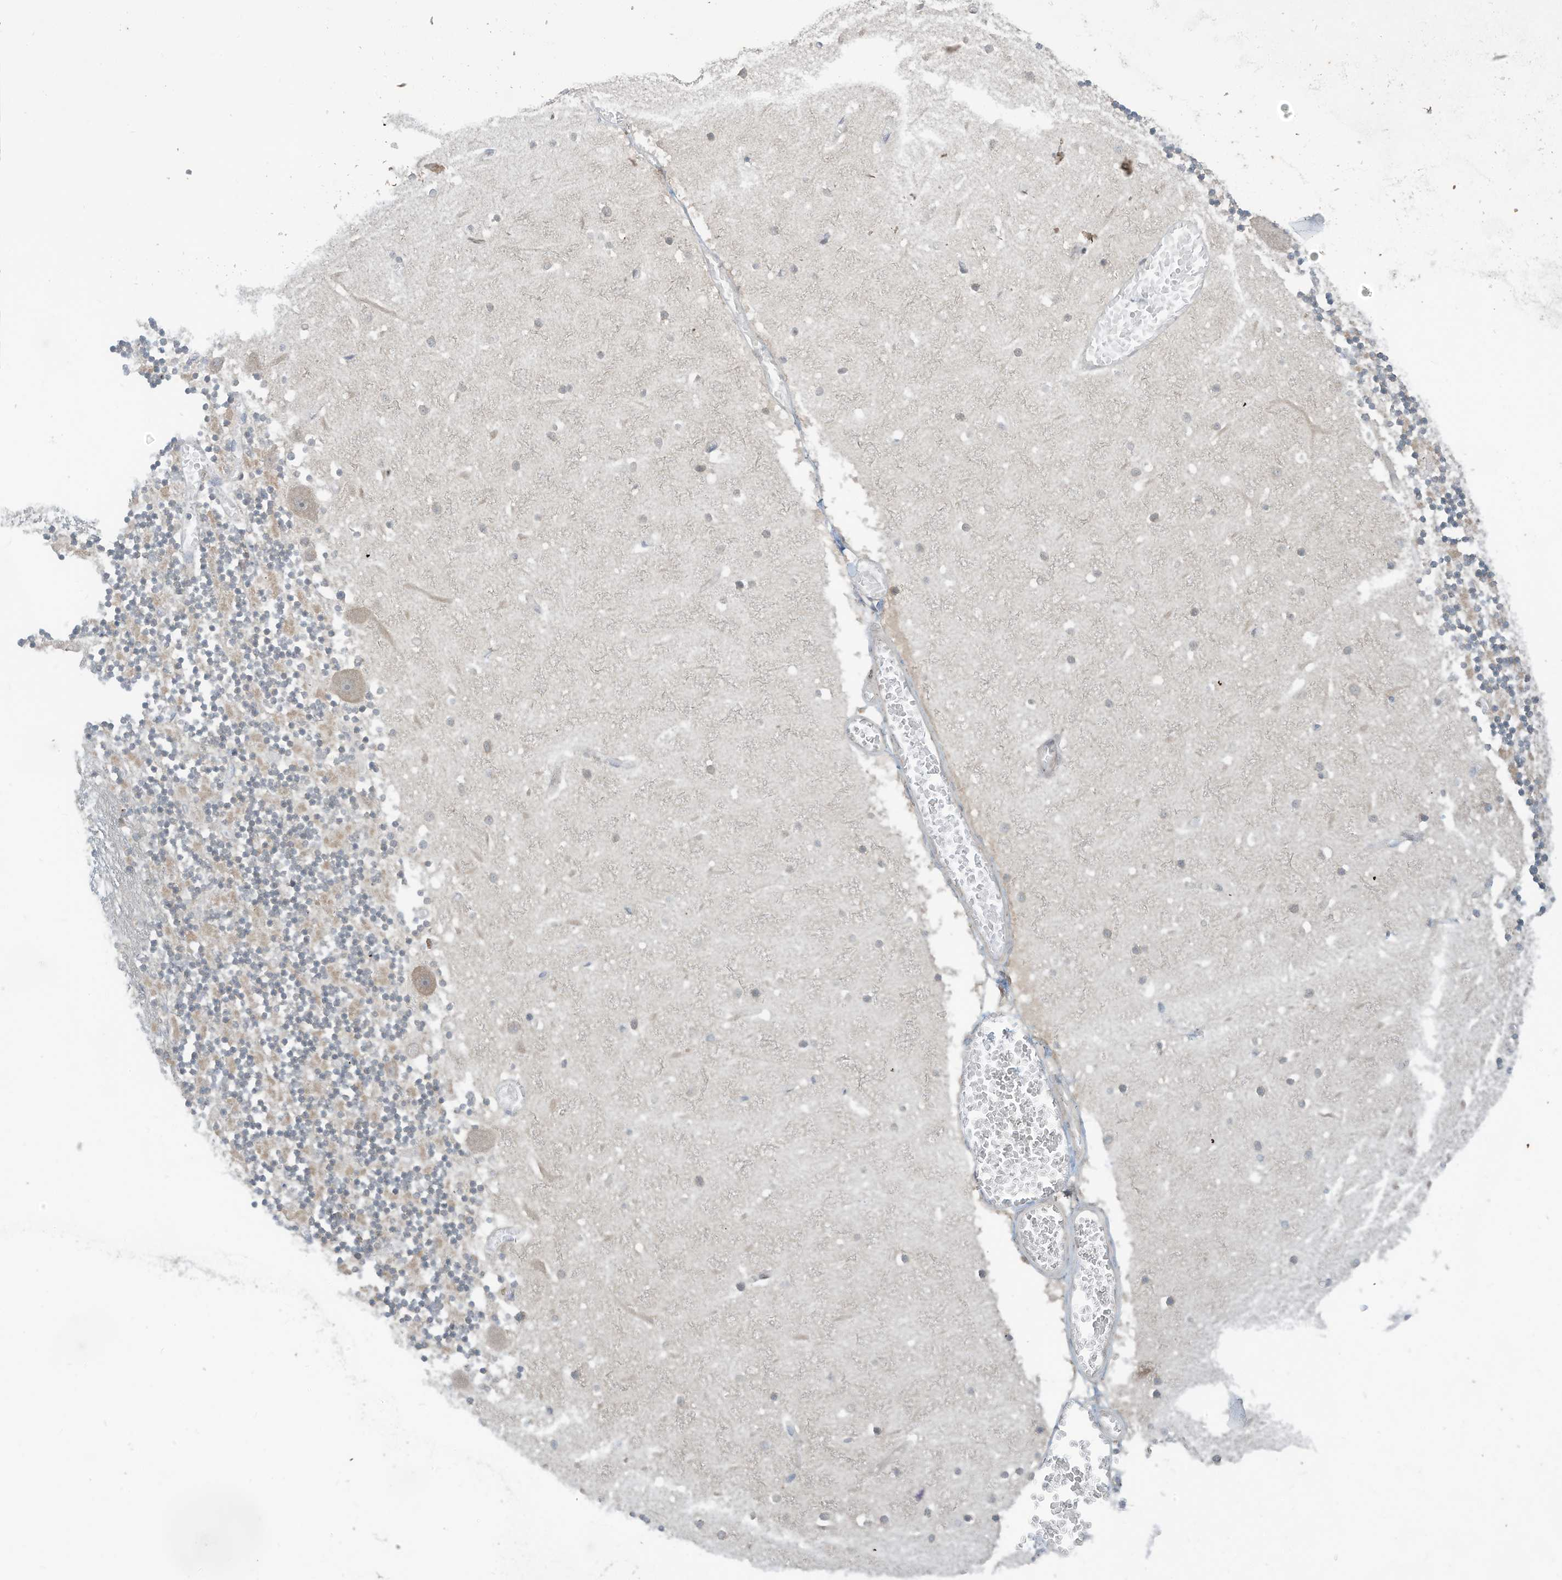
{"staining": {"intensity": "moderate", "quantity": "<25%", "location": "cytoplasmic/membranous"}, "tissue": "cerebellum", "cell_type": "Cells in granular layer", "image_type": "normal", "snomed": [{"axis": "morphology", "description": "Normal tissue, NOS"}, {"axis": "topography", "description": "Cerebellum"}], "caption": "Moderate cytoplasmic/membranous protein staining is identified in approximately <25% of cells in granular layer in cerebellum.", "gene": "SCGB1D2", "patient": {"sex": "female", "age": 28}}